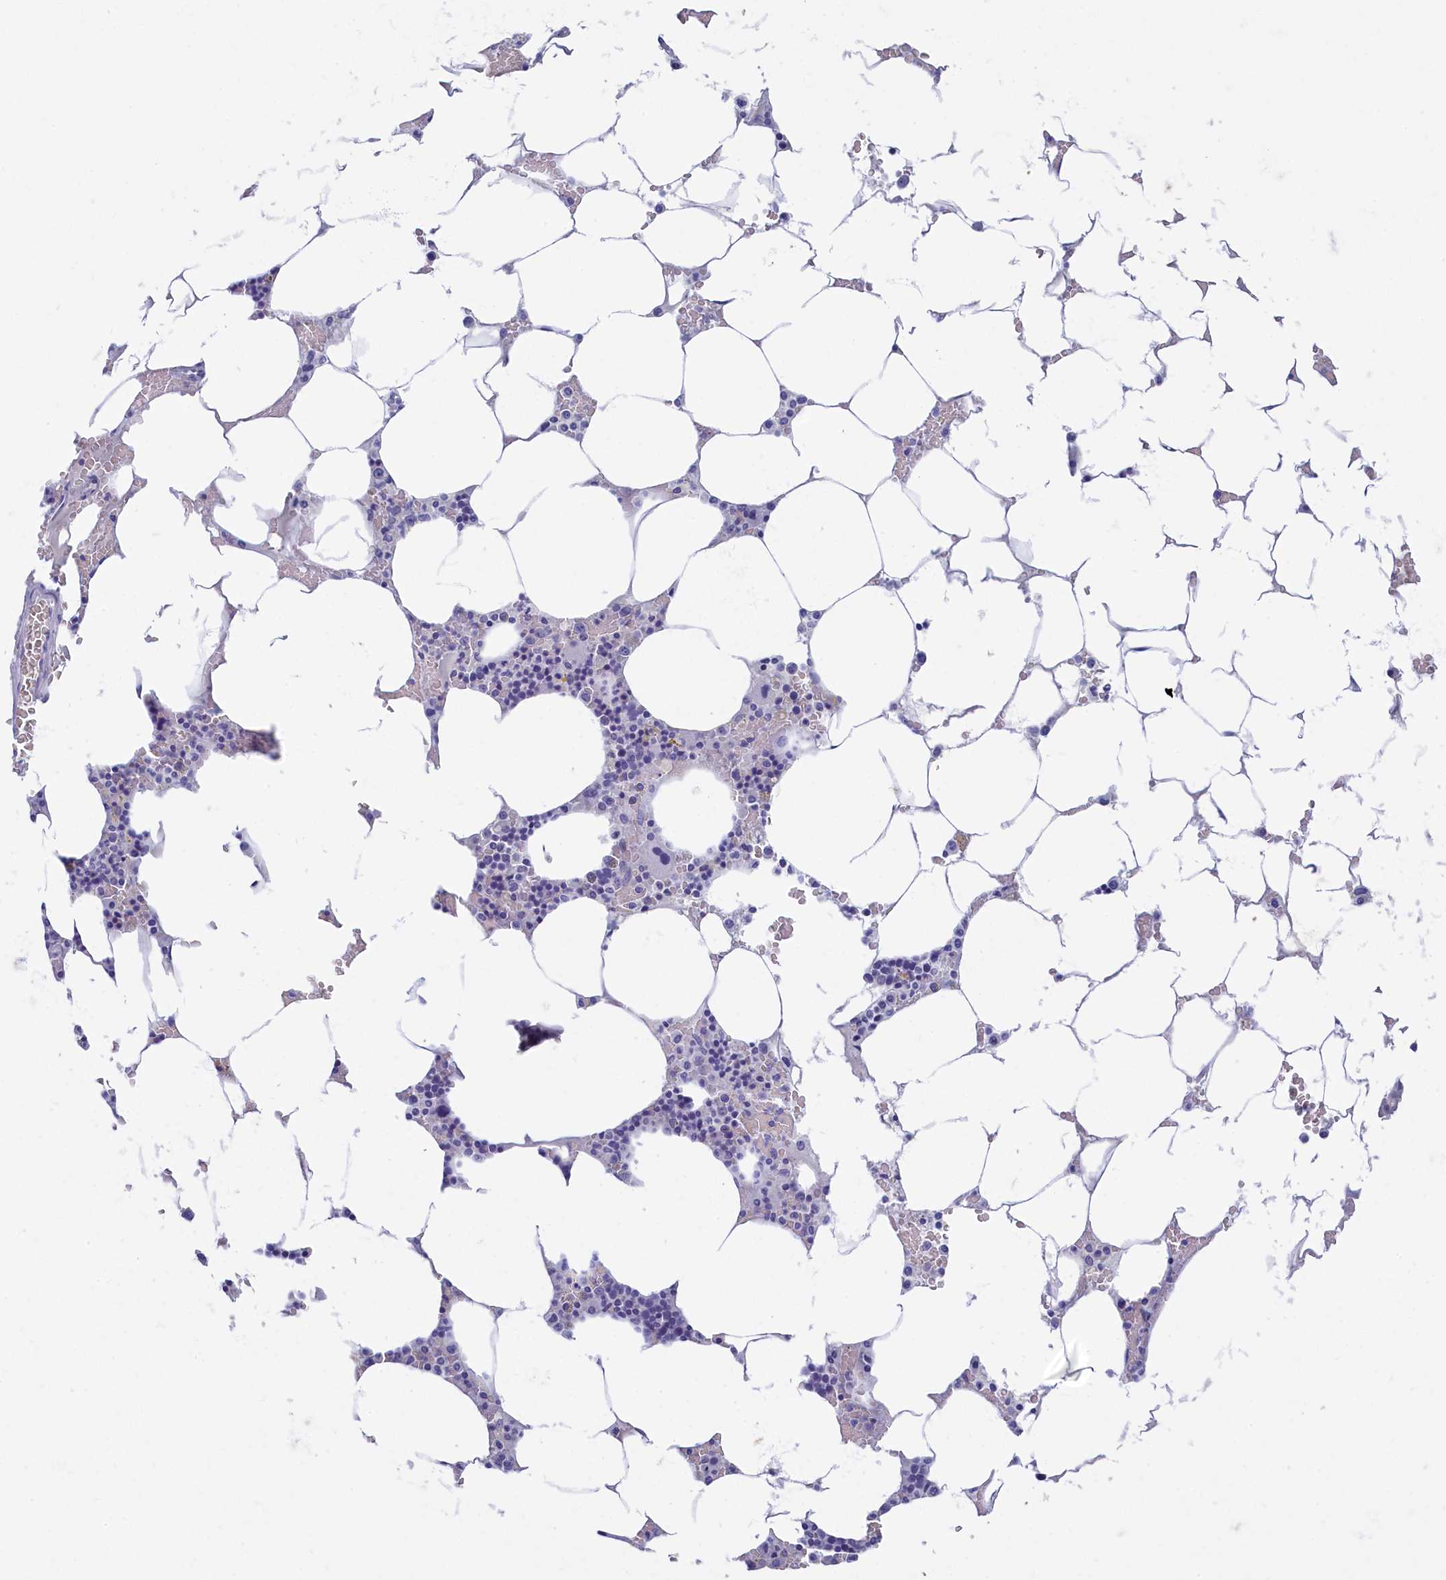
{"staining": {"intensity": "negative", "quantity": "none", "location": "none"}, "tissue": "bone marrow", "cell_type": "Hematopoietic cells", "image_type": "normal", "snomed": [{"axis": "morphology", "description": "Normal tissue, NOS"}, {"axis": "topography", "description": "Bone marrow"}], "caption": "Benign bone marrow was stained to show a protein in brown. There is no significant staining in hematopoietic cells. The staining was performed using DAB (3,3'-diaminobenzidine) to visualize the protein expression in brown, while the nuclei were stained in blue with hematoxylin (Magnification: 20x).", "gene": "OCIAD2", "patient": {"sex": "male", "age": 70}}